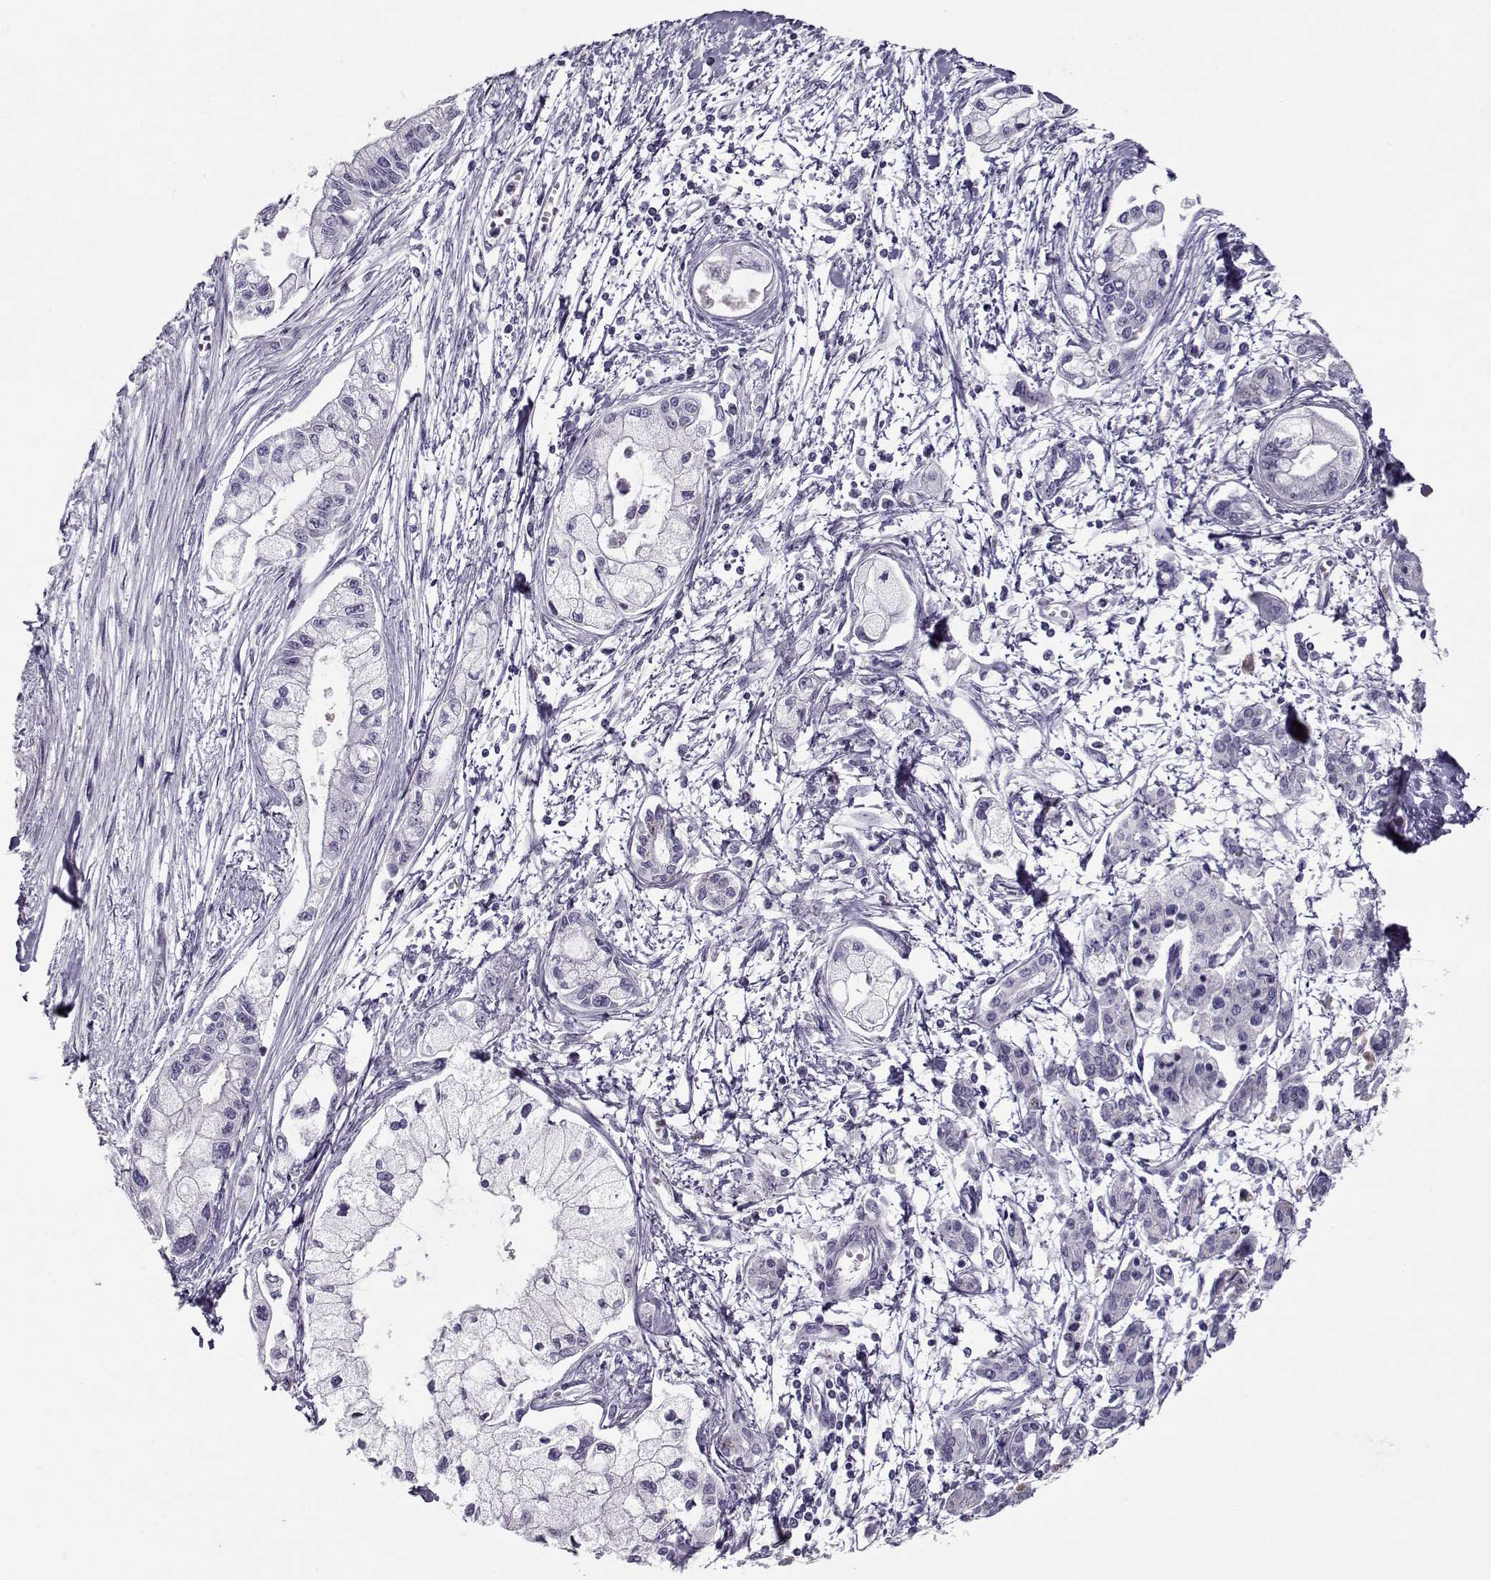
{"staining": {"intensity": "negative", "quantity": "none", "location": "none"}, "tissue": "pancreatic cancer", "cell_type": "Tumor cells", "image_type": "cancer", "snomed": [{"axis": "morphology", "description": "Adenocarcinoma, NOS"}, {"axis": "topography", "description": "Pancreas"}], "caption": "Human pancreatic adenocarcinoma stained for a protein using immunohistochemistry (IHC) shows no positivity in tumor cells.", "gene": "CIBAR1", "patient": {"sex": "male", "age": 54}}